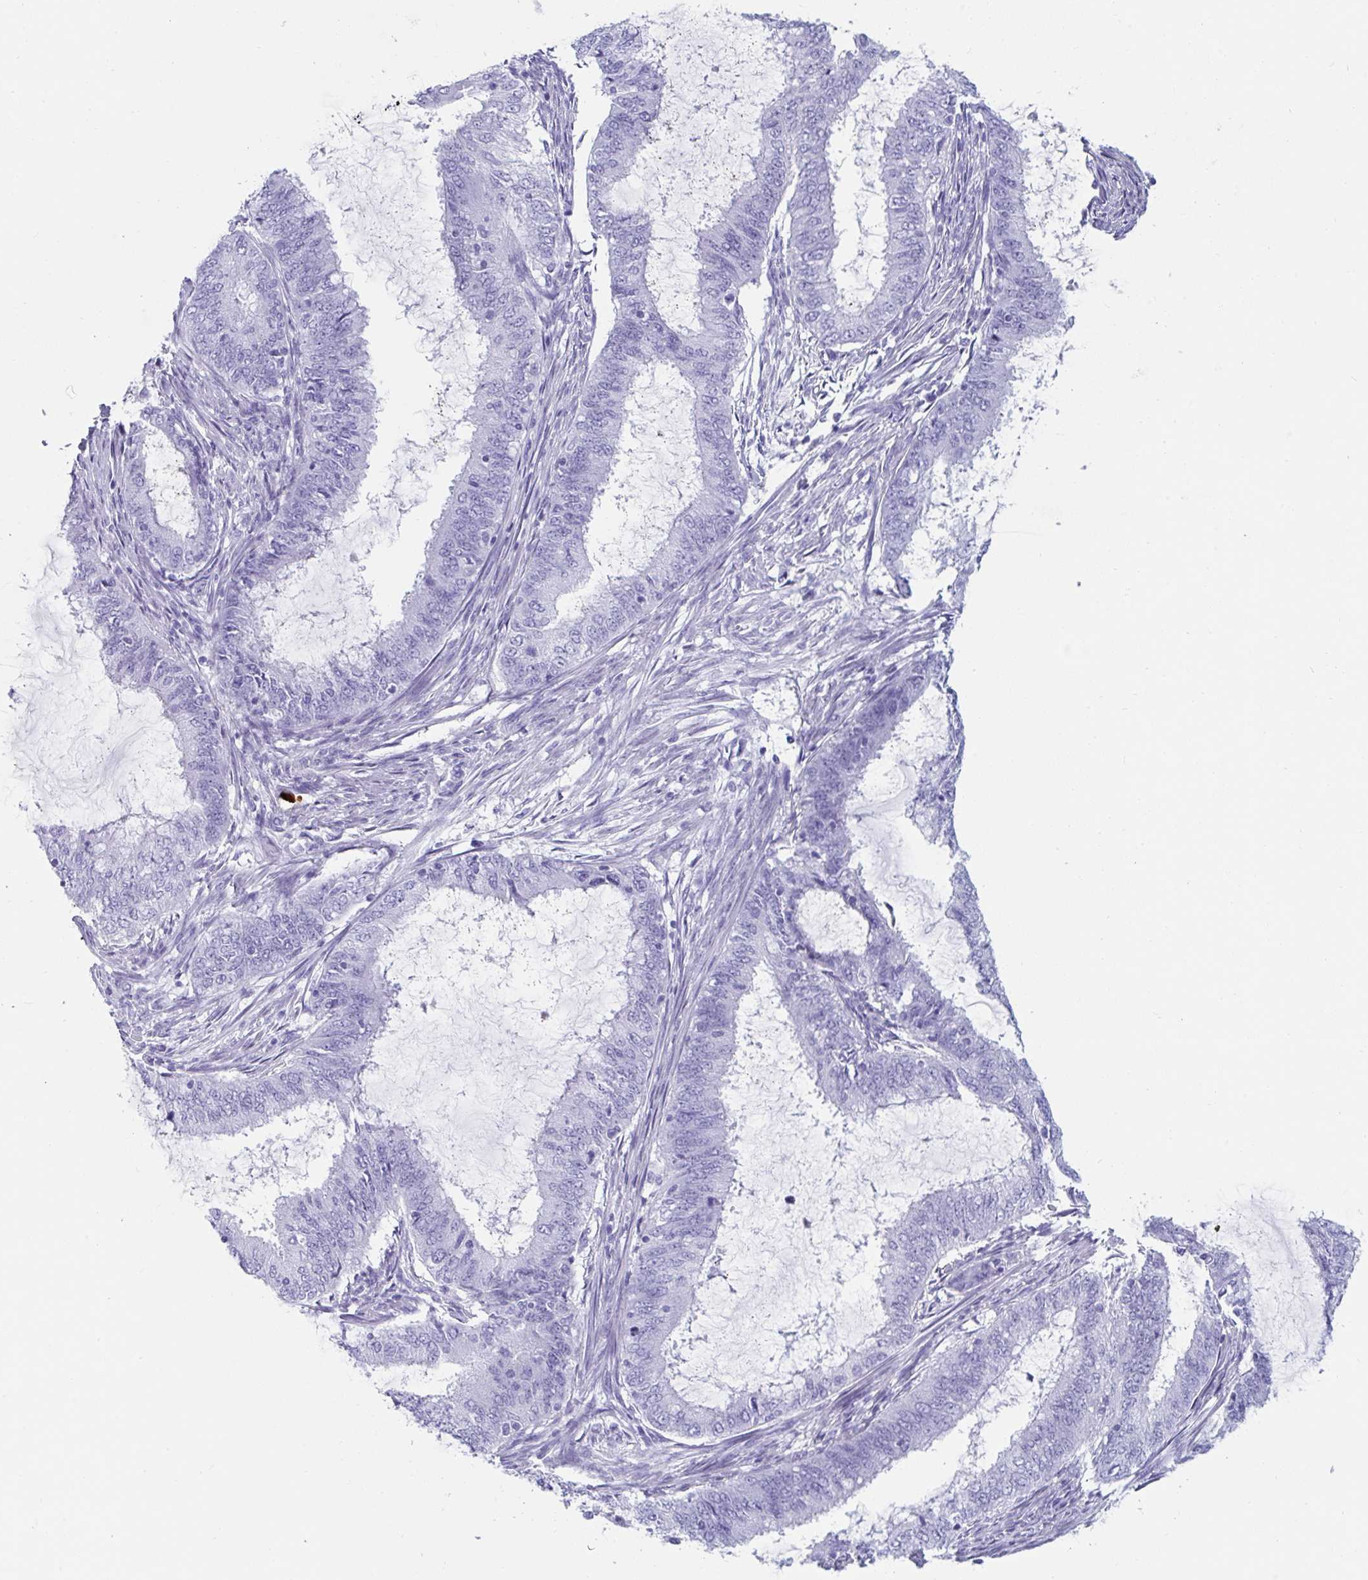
{"staining": {"intensity": "negative", "quantity": "none", "location": "none"}, "tissue": "endometrial cancer", "cell_type": "Tumor cells", "image_type": "cancer", "snomed": [{"axis": "morphology", "description": "Adenocarcinoma, NOS"}, {"axis": "topography", "description": "Endometrium"}], "caption": "There is no significant expression in tumor cells of adenocarcinoma (endometrial). (Stains: DAB immunohistochemistry (IHC) with hematoxylin counter stain, Microscopy: brightfield microscopy at high magnification).", "gene": "GKN2", "patient": {"sex": "female", "age": 51}}